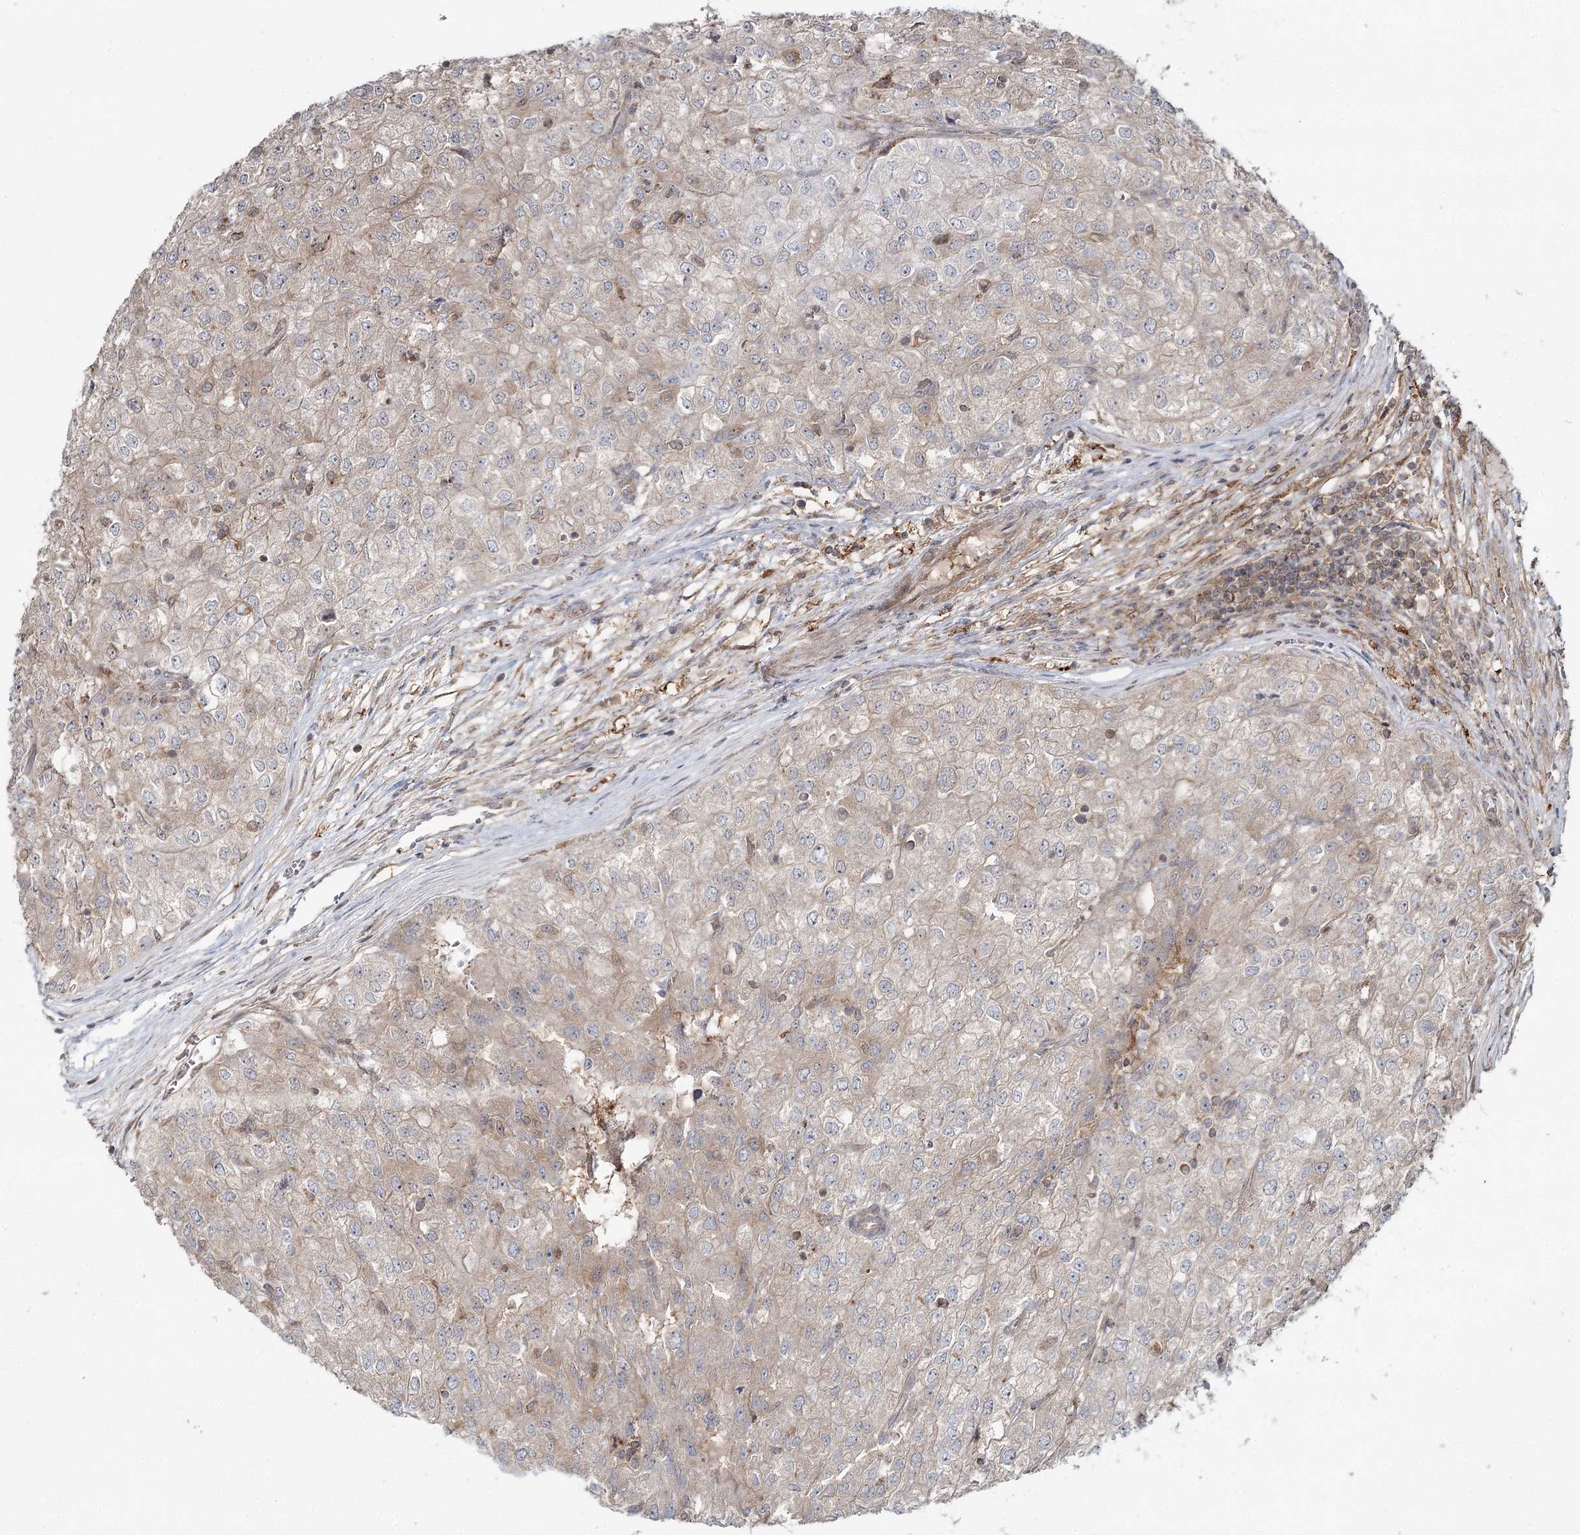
{"staining": {"intensity": "weak", "quantity": "25%-75%", "location": "cytoplasmic/membranous"}, "tissue": "renal cancer", "cell_type": "Tumor cells", "image_type": "cancer", "snomed": [{"axis": "morphology", "description": "Adenocarcinoma, NOS"}, {"axis": "topography", "description": "Kidney"}], "caption": "Immunohistochemistry (DAB (3,3'-diaminobenzidine)) staining of renal adenocarcinoma displays weak cytoplasmic/membranous protein expression in approximately 25%-75% of tumor cells.", "gene": "WDR44", "patient": {"sex": "female", "age": 54}}